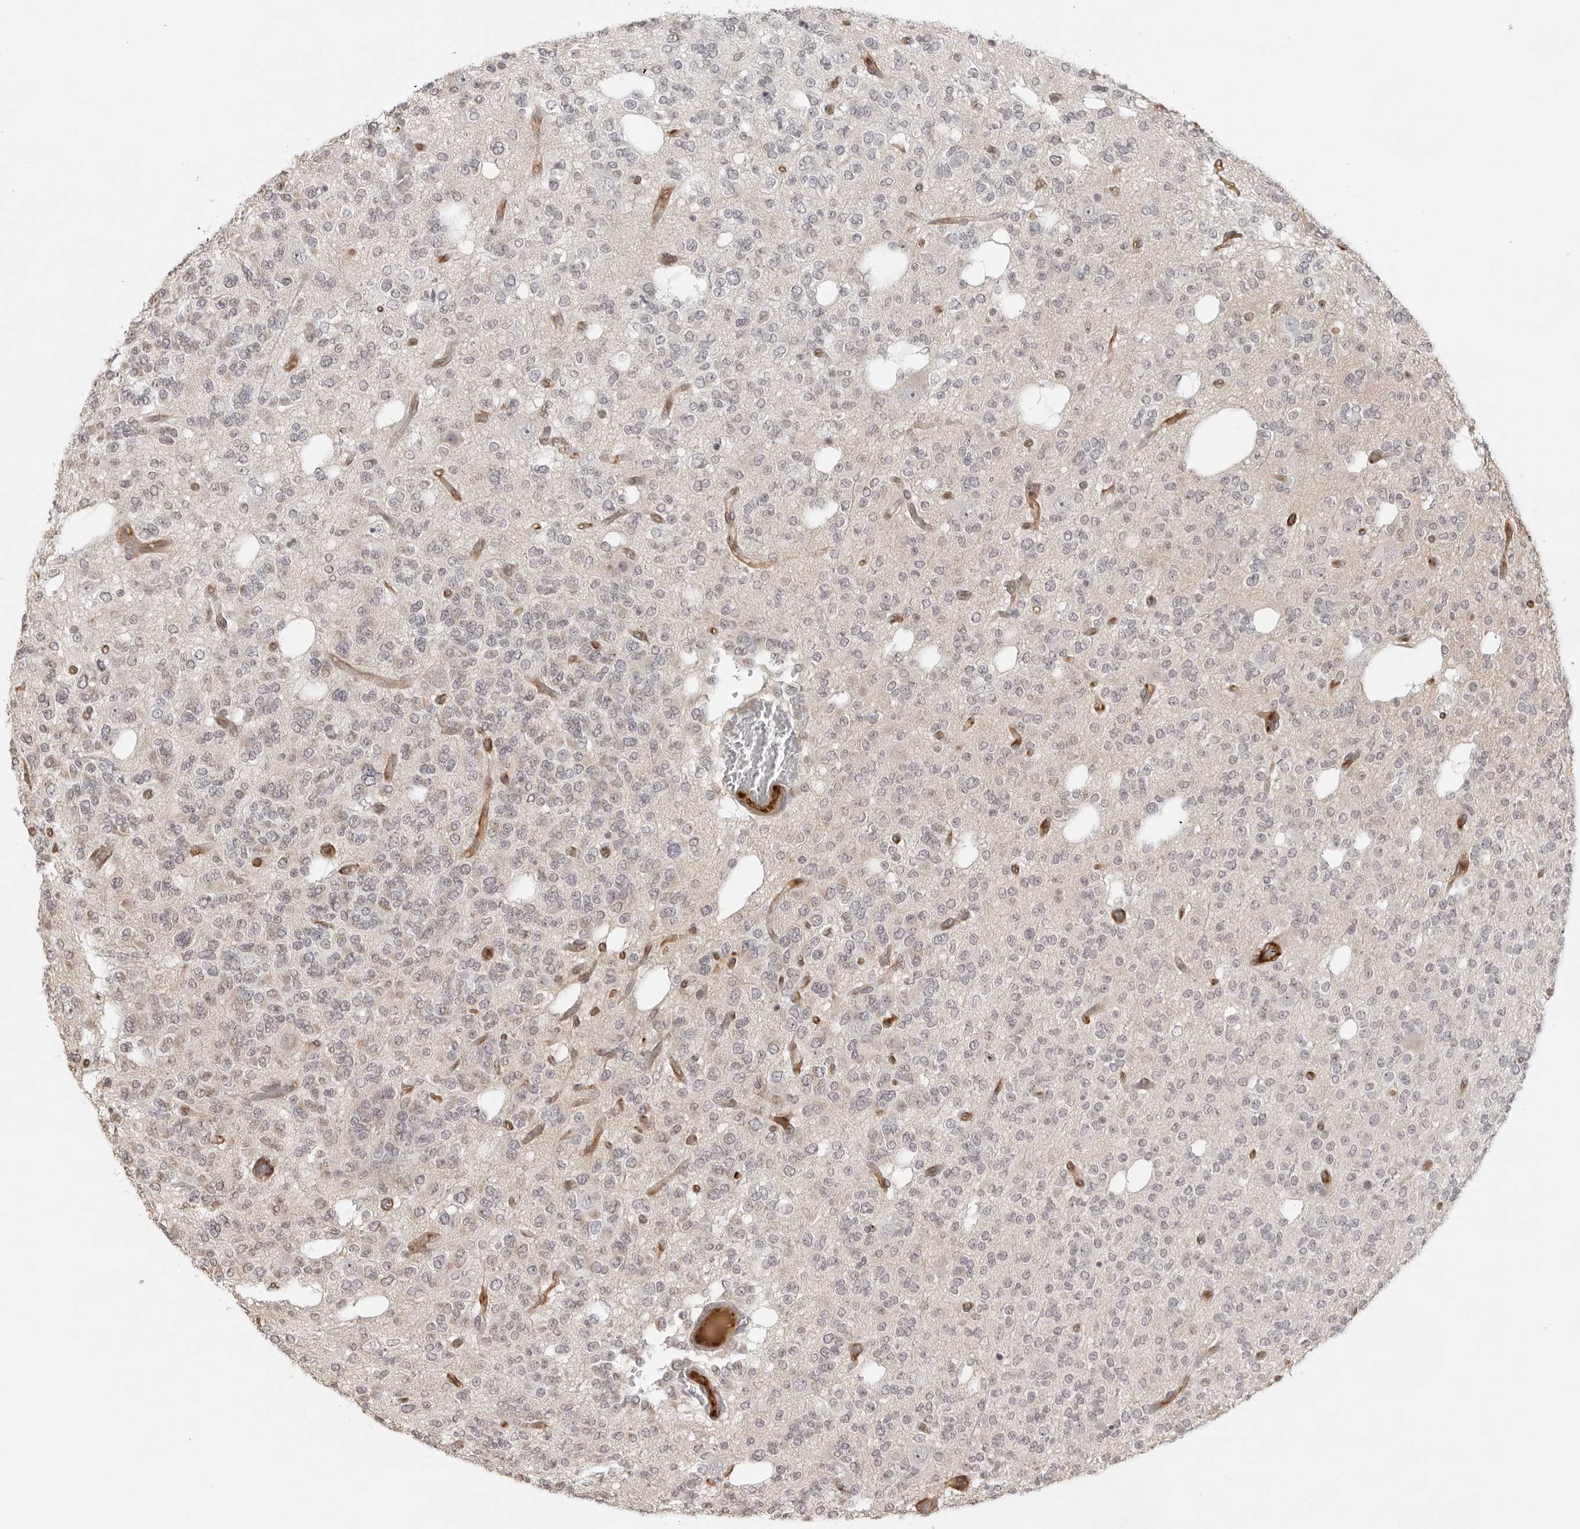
{"staining": {"intensity": "negative", "quantity": "none", "location": "none"}, "tissue": "glioma", "cell_type": "Tumor cells", "image_type": "cancer", "snomed": [{"axis": "morphology", "description": "Glioma, malignant, Low grade"}, {"axis": "topography", "description": "Brain"}], "caption": "The histopathology image shows no significant expression in tumor cells of glioma. Brightfield microscopy of immunohistochemistry (IHC) stained with DAB (brown) and hematoxylin (blue), captured at high magnification.", "gene": "DYNLT5", "patient": {"sex": "male", "age": 38}}